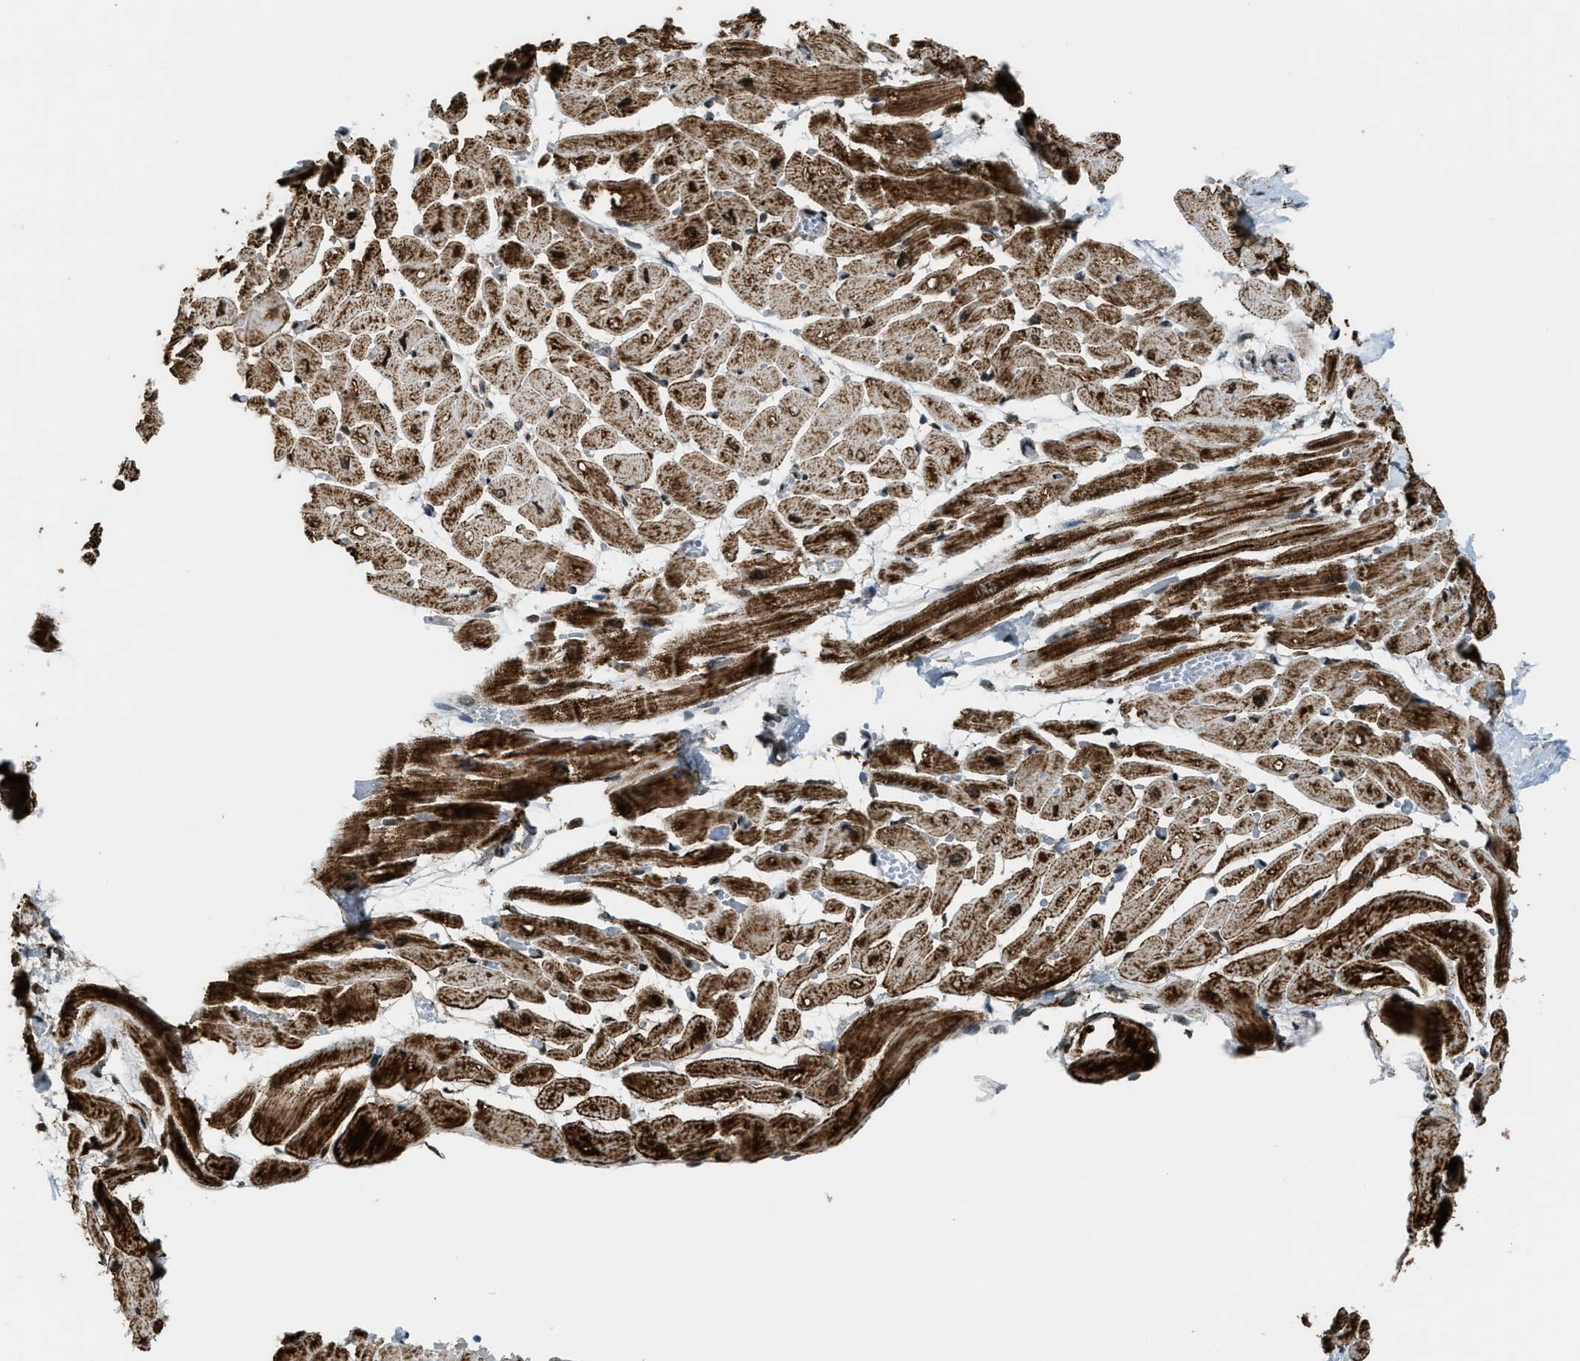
{"staining": {"intensity": "strong", "quantity": ">75%", "location": "cytoplasmic/membranous"}, "tissue": "heart muscle", "cell_type": "Cardiomyocytes", "image_type": "normal", "snomed": [{"axis": "morphology", "description": "Normal tissue, NOS"}, {"axis": "topography", "description": "Heart"}], "caption": "Protein analysis of unremarkable heart muscle shows strong cytoplasmic/membranous expression in about >75% of cardiomyocytes.", "gene": "HIBADH", "patient": {"sex": "male", "age": 45}}